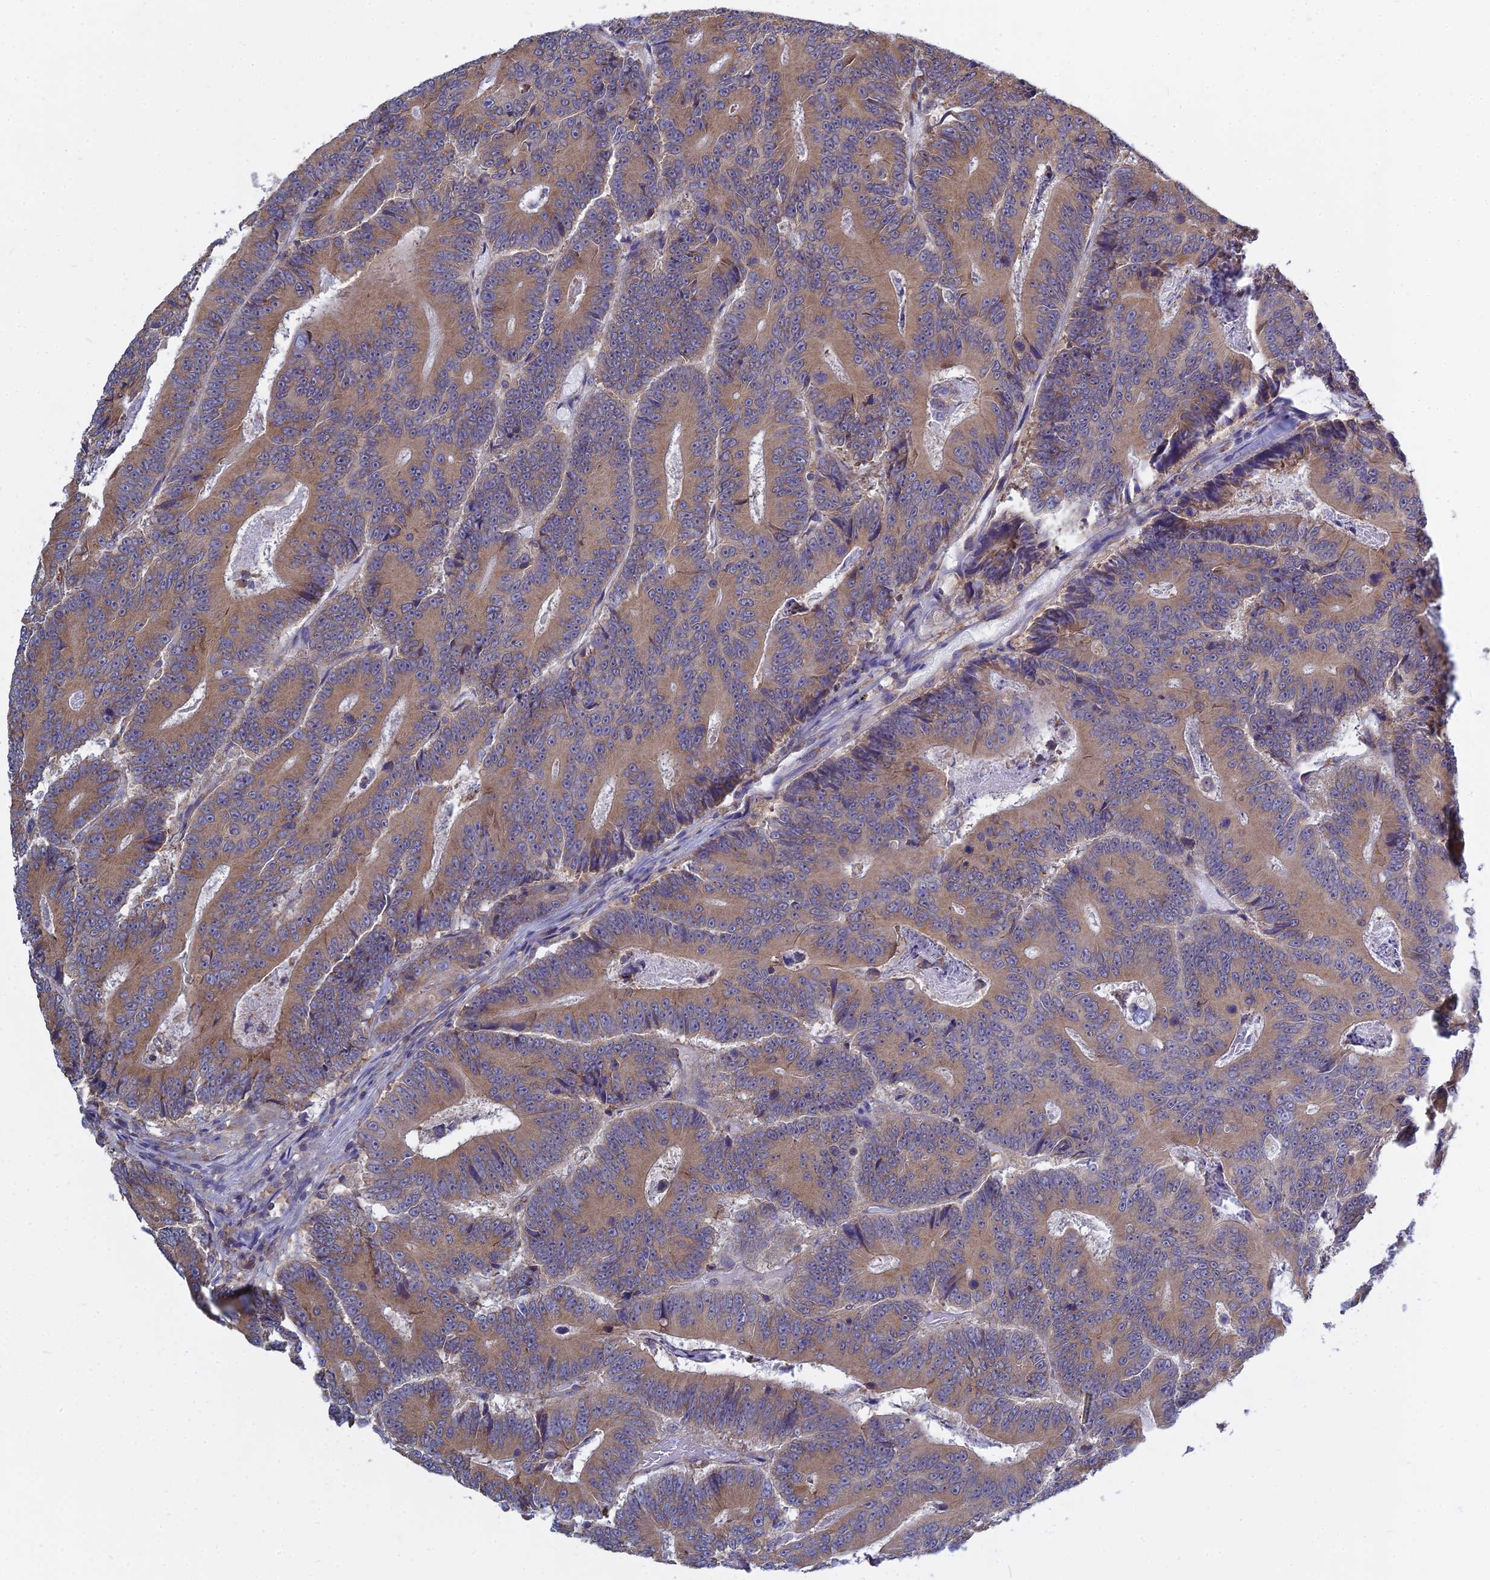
{"staining": {"intensity": "moderate", "quantity": ">75%", "location": "cytoplasmic/membranous"}, "tissue": "colorectal cancer", "cell_type": "Tumor cells", "image_type": "cancer", "snomed": [{"axis": "morphology", "description": "Adenocarcinoma, NOS"}, {"axis": "topography", "description": "Colon"}], "caption": "Immunohistochemical staining of human colorectal adenocarcinoma demonstrates moderate cytoplasmic/membranous protein expression in about >75% of tumor cells. The staining was performed using DAB, with brown indicating positive protein expression. Nuclei are stained blue with hematoxylin.", "gene": "KIAA1143", "patient": {"sex": "male", "age": 83}}